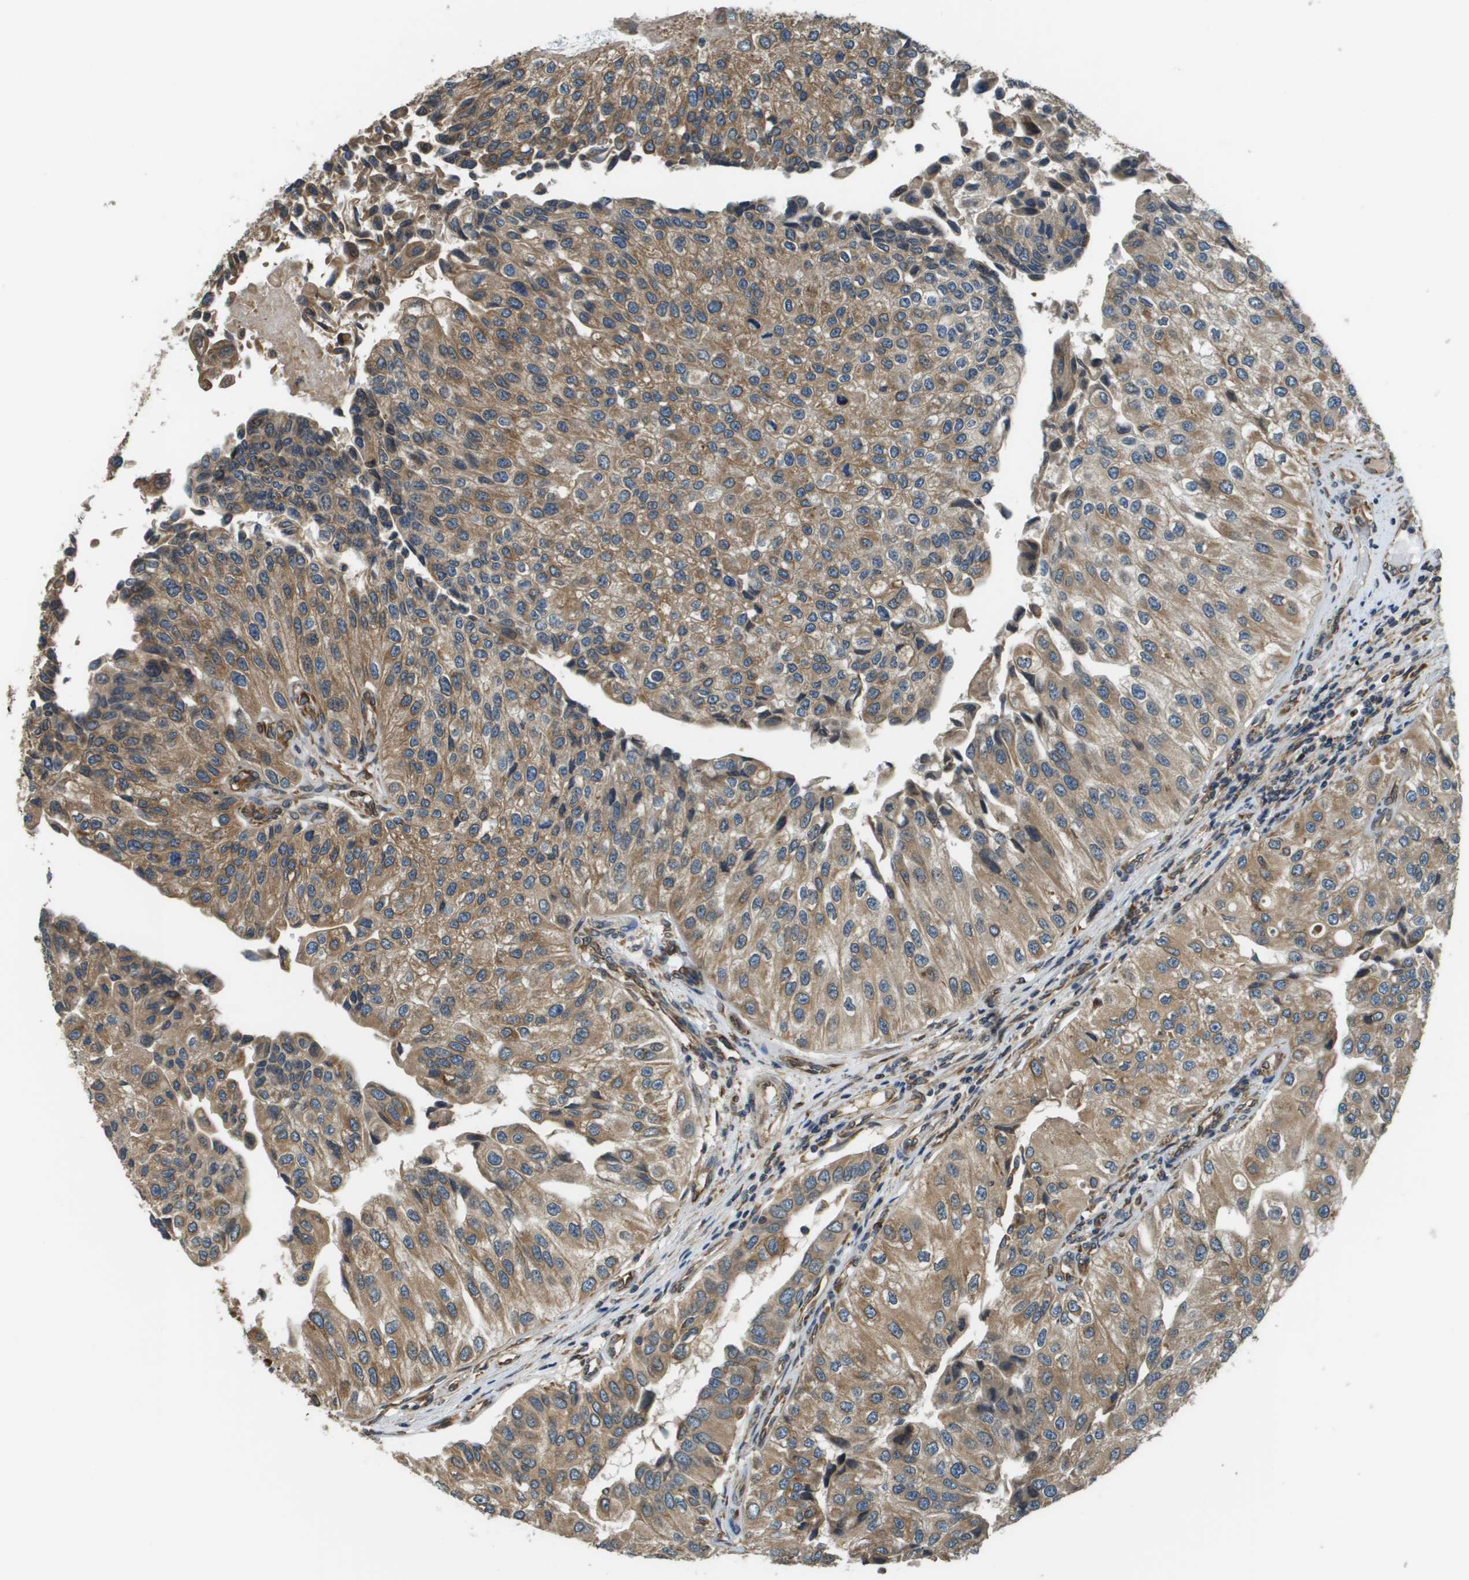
{"staining": {"intensity": "moderate", "quantity": ">75%", "location": "cytoplasmic/membranous"}, "tissue": "urothelial cancer", "cell_type": "Tumor cells", "image_type": "cancer", "snomed": [{"axis": "morphology", "description": "Urothelial carcinoma, High grade"}, {"axis": "topography", "description": "Kidney"}, {"axis": "topography", "description": "Urinary bladder"}], "caption": "Immunohistochemistry (IHC) staining of urothelial carcinoma (high-grade), which exhibits medium levels of moderate cytoplasmic/membranous staining in about >75% of tumor cells indicating moderate cytoplasmic/membranous protein expression. The staining was performed using DAB (3,3'-diaminobenzidine) (brown) for protein detection and nuclei were counterstained in hematoxylin (blue).", "gene": "SEC62", "patient": {"sex": "male", "age": 77}}